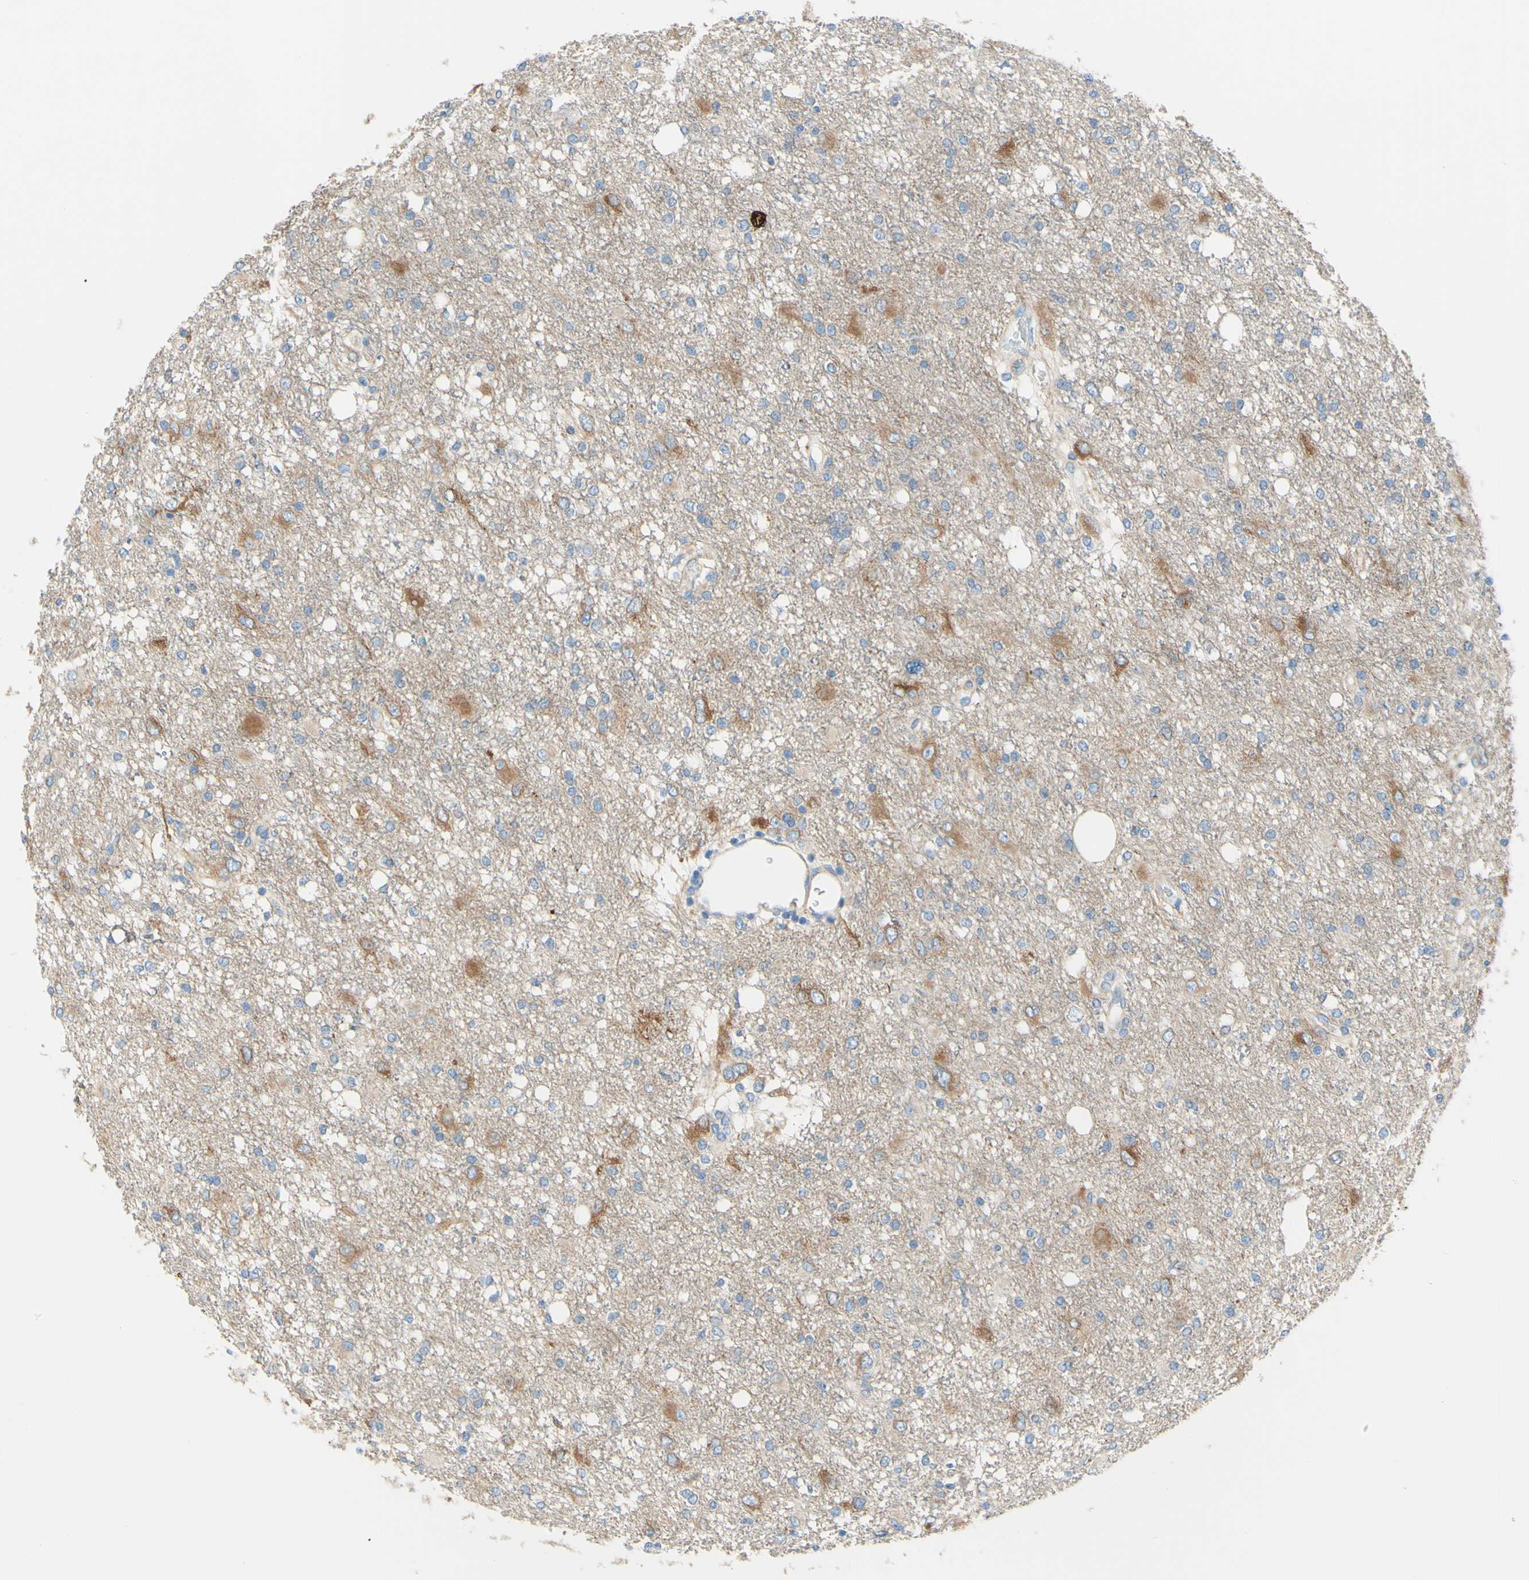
{"staining": {"intensity": "moderate", "quantity": "<25%", "location": "cytoplasmic/membranous"}, "tissue": "glioma", "cell_type": "Tumor cells", "image_type": "cancer", "snomed": [{"axis": "morphology", "description": "Glioma, malignant, High grade"}, {"axis": "topography", "description": "Brain"}], "caption": "Immunohistochemistry (IHC) histopathology image of malignant high-grade glioma stained for a protein (brown), which displays low levels of moderate cytoplasmic/membranous staining in about <25% of tumor cells.", "gene": "RETREG2", "patient": {"sex": "female", "age": 59}}